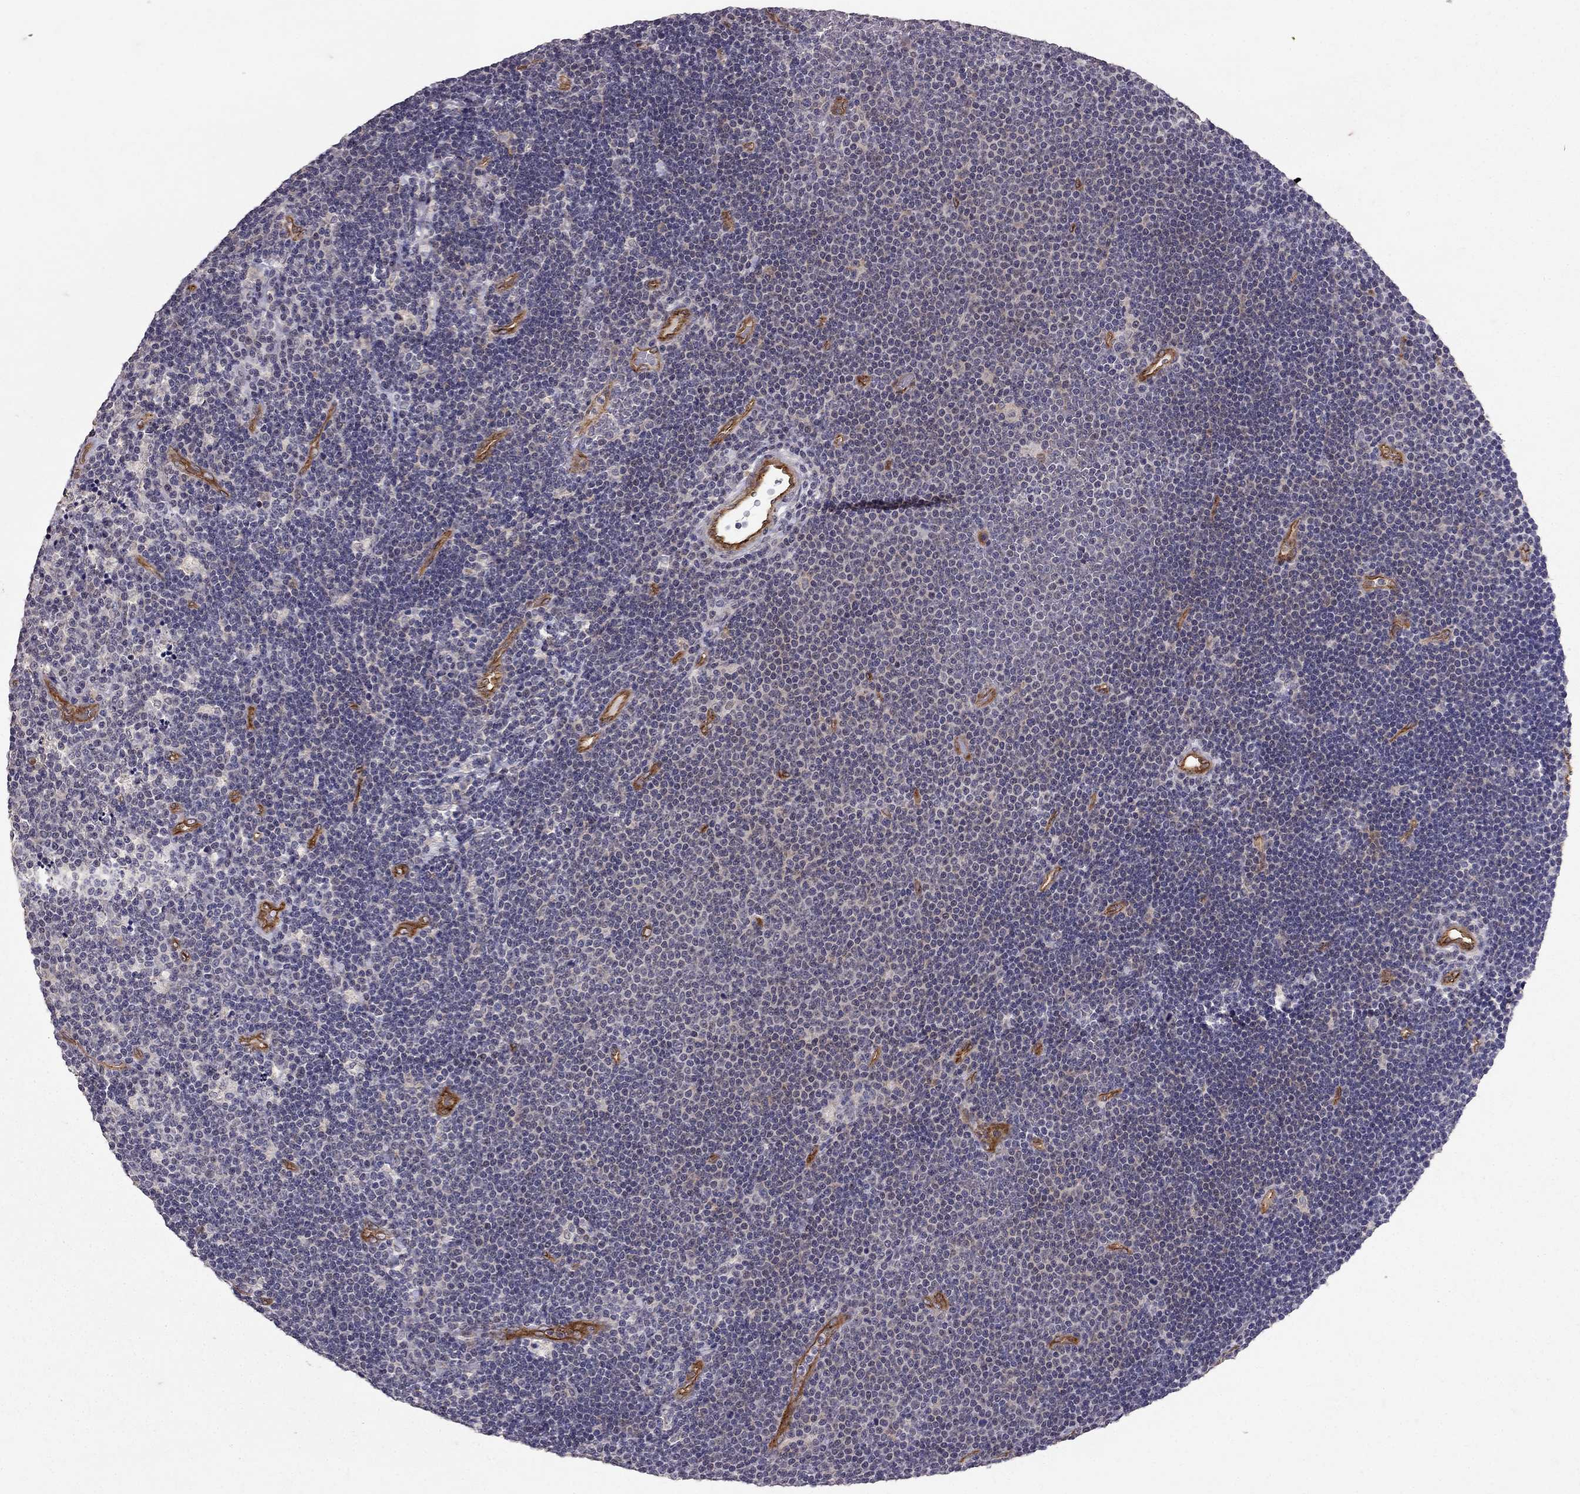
{"staining": {"intensity": "negative", "quantity": "none", "location": "none"}, "tissue": "lymphoma", "cell_type": "Tumor cells", "image_type": "cancer", "snomed": [{"axis": "morphology", "description": "Malignant lymphoma, non-Hodgkin's type, Low grade"}, {"axis": "topography", "description": "Brain"}], "caption": "Photomicrograph shows no significant protein positivity in tumor cells of lymphoma.", "gene": "RASIP1", "patient": {"sex": "female", "age": 66}}